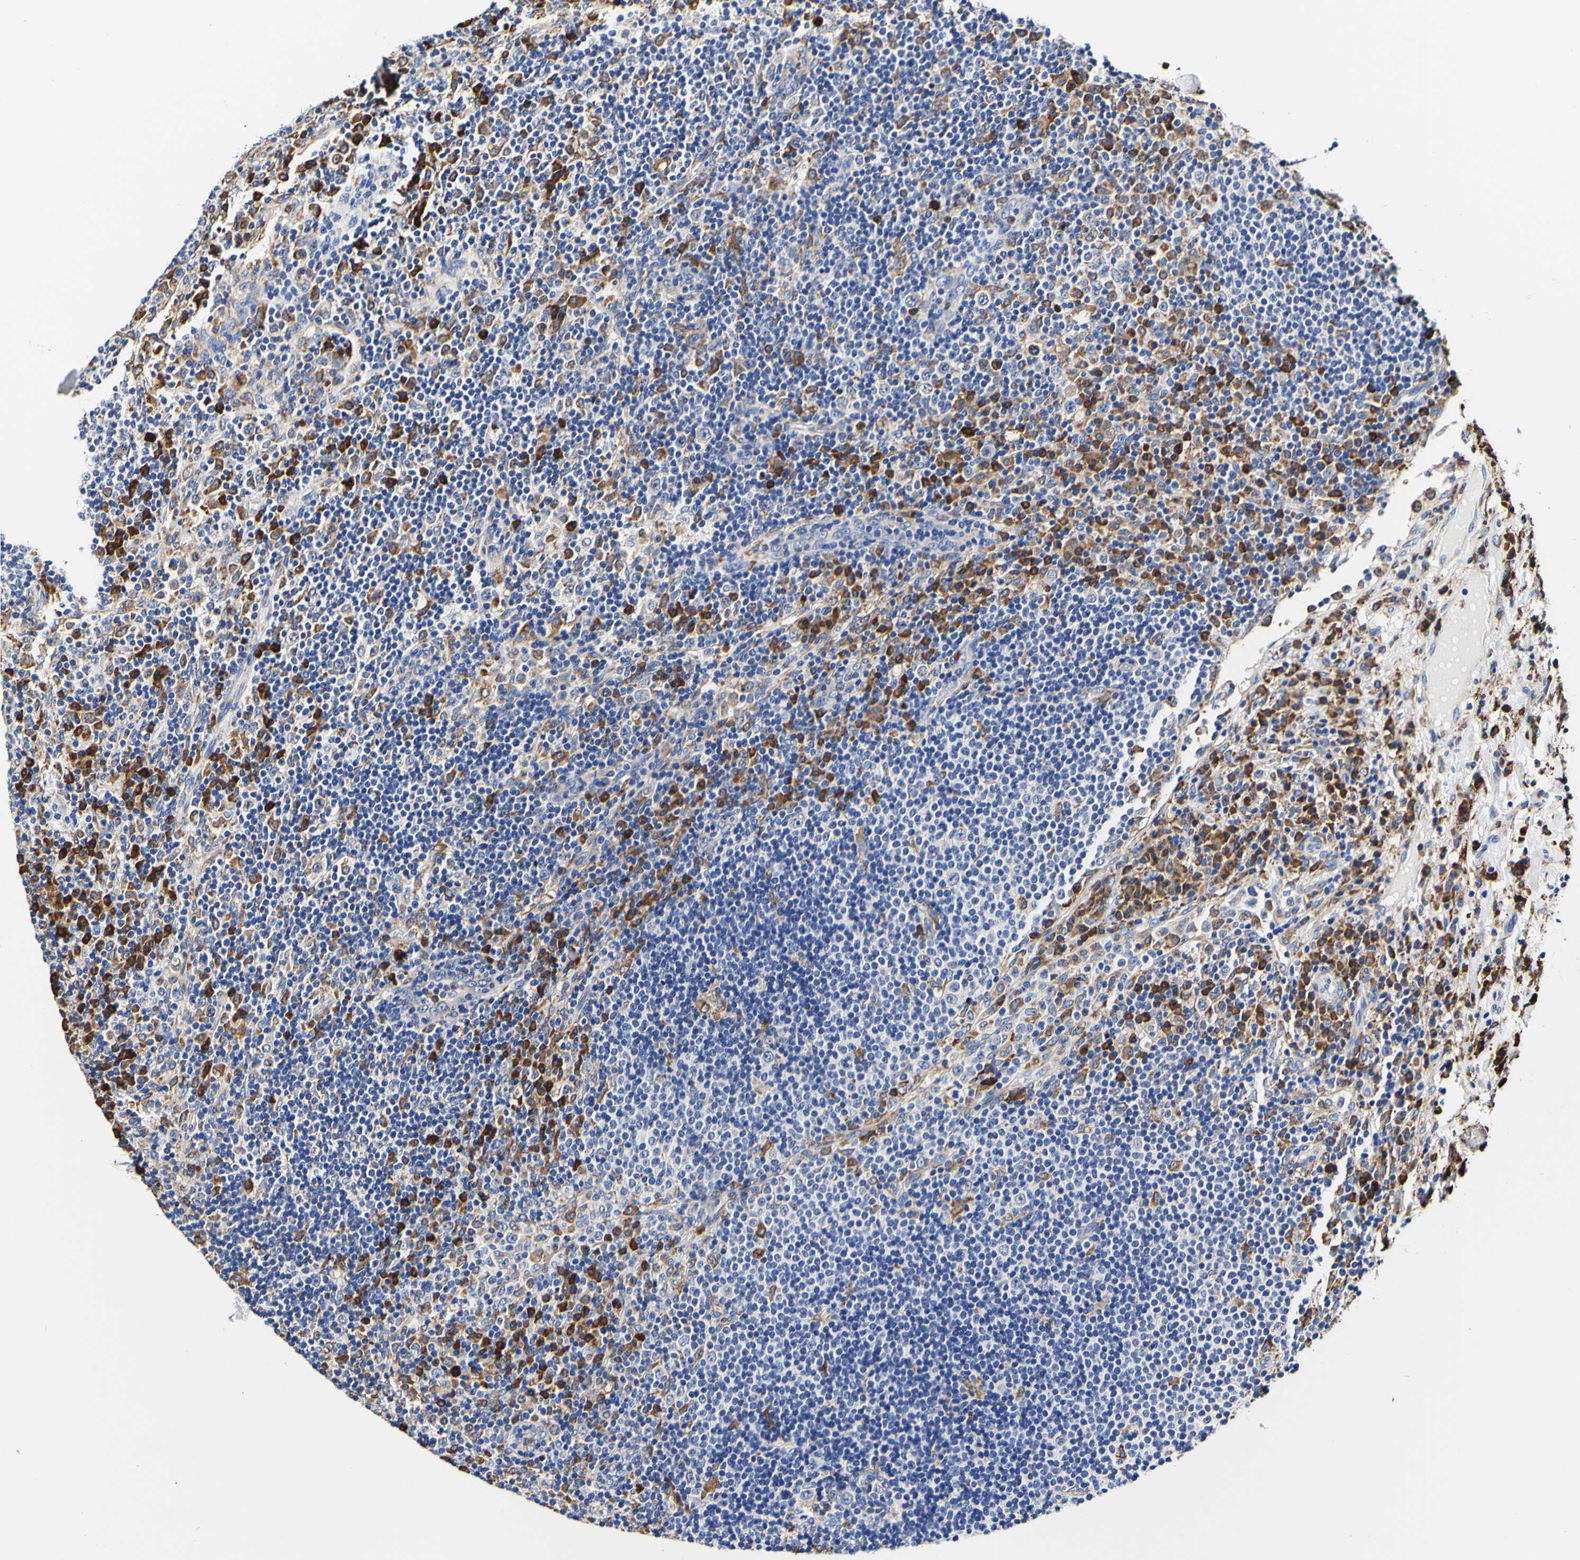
{"staining": {"intensity": "weak", "quantity": "<25%", "location": "cytoplasmic/membranous"}, "tissue": "lymph node", "cell_type": "Germinal center cells", "image_type": "normal", "snomed": [{"axis": "morphology", "description": "Normal tissue, NOS"}, {"axis": "topography", "description": "Lymph node"}], "caption": "Immunohistochemistry (IHC) of unremarkable lymph node exhibits no expression in germinal center cells.", "gene": "P4HB", "patient": {"sex": "female", "age": 53}}